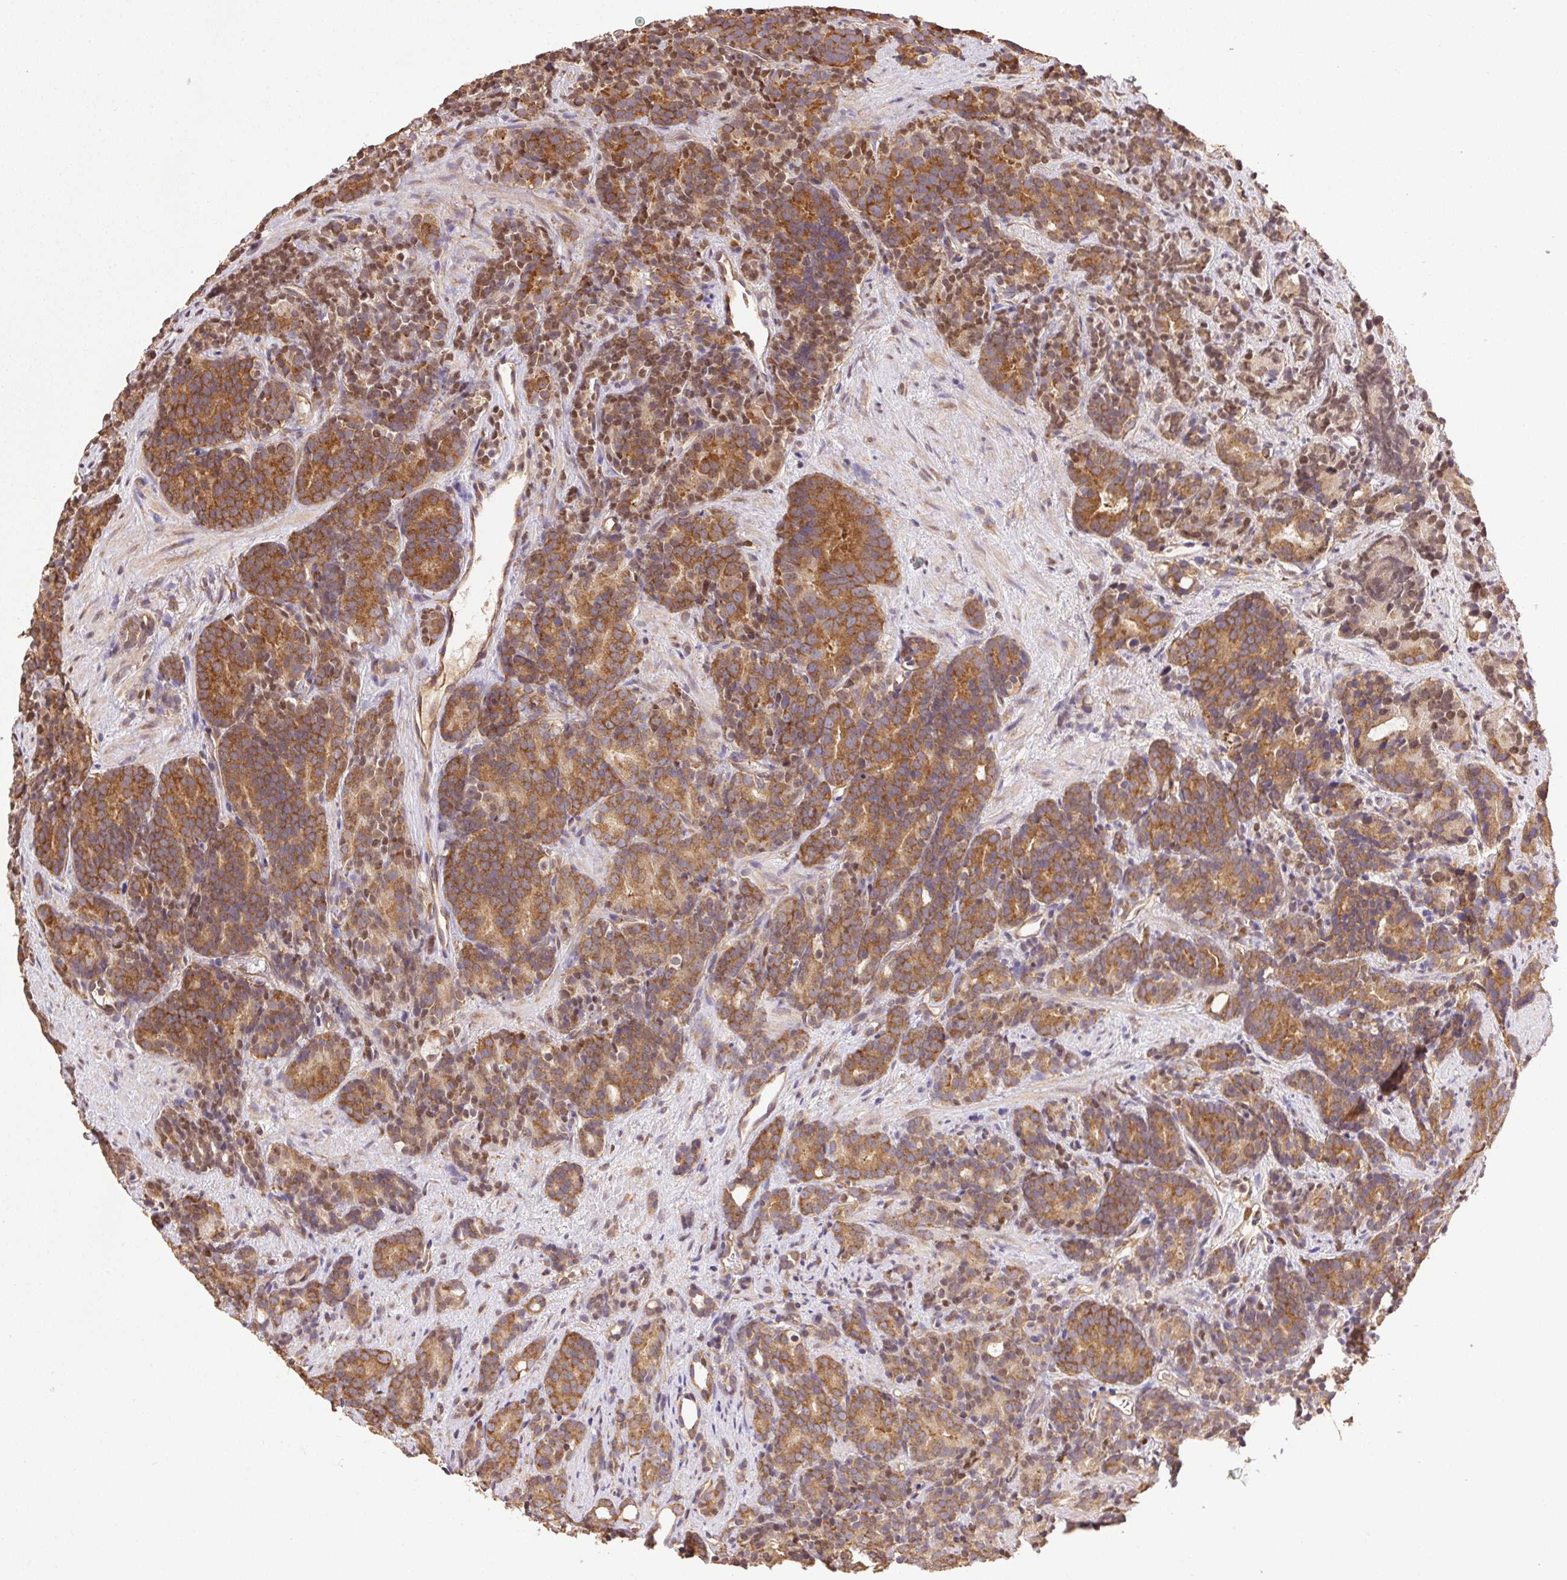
{"staining": {"intensity": "strong", "quantity": ">75%", "location": "cytoplasmic/membranous"}, "tissue": "prostate cancer", "cell_type": "Tumor cells", "image_type": "cancer", "snomed": [{"axis": "morphology", "description": "Adenocarcinoma, High grade"}, {"axis": "topography", "description": "Prostate"}], "caption": "DAB immunohistochemical staining of human prostate cancer displays strong cytoplasmic/membranous protein positivity in about >75% of tumor cells.", "gene": "EIF2S1", "patient": {"sex": "male", "age": 84}}